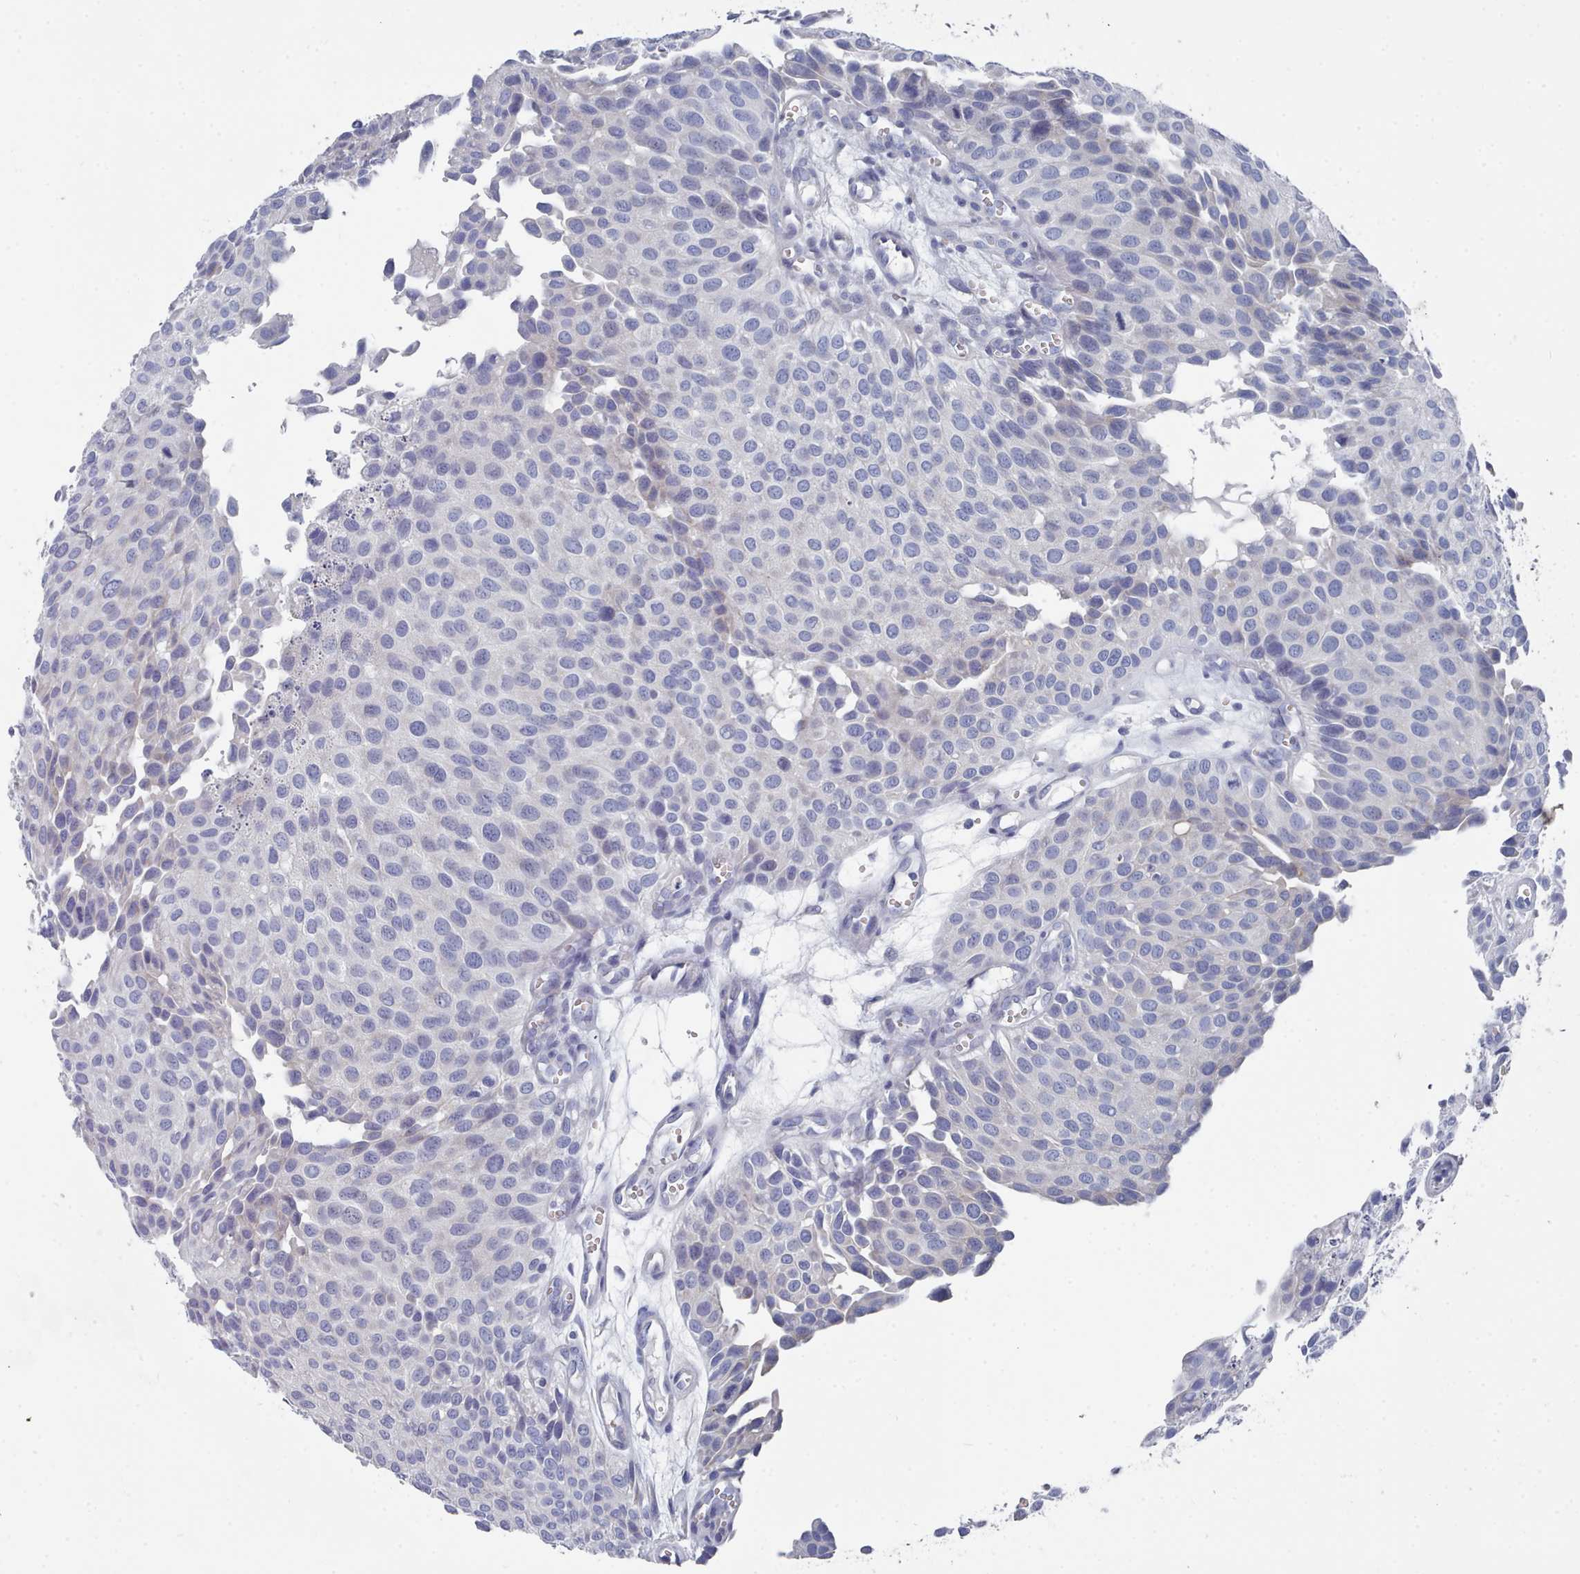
{"staining": {"intensity": "negative", "quantity": "none", "location": "none"}, "tissue": "urothelial cancer", "cell_type": "Tumor cells", "image_type": "cancer", "snomed": [{"axis": "morphology", "description": "Urothelial carcinoma, Low grade"}, {"axis": "topography", "description": "Urinary bladder"}], "caption": "Photomicrograph shows no protein expression in tumor cells of low-grade urothelial carcinoma tissue.", "gene": "PDE4C", "patient": {"sex": "male", "age": 88}}